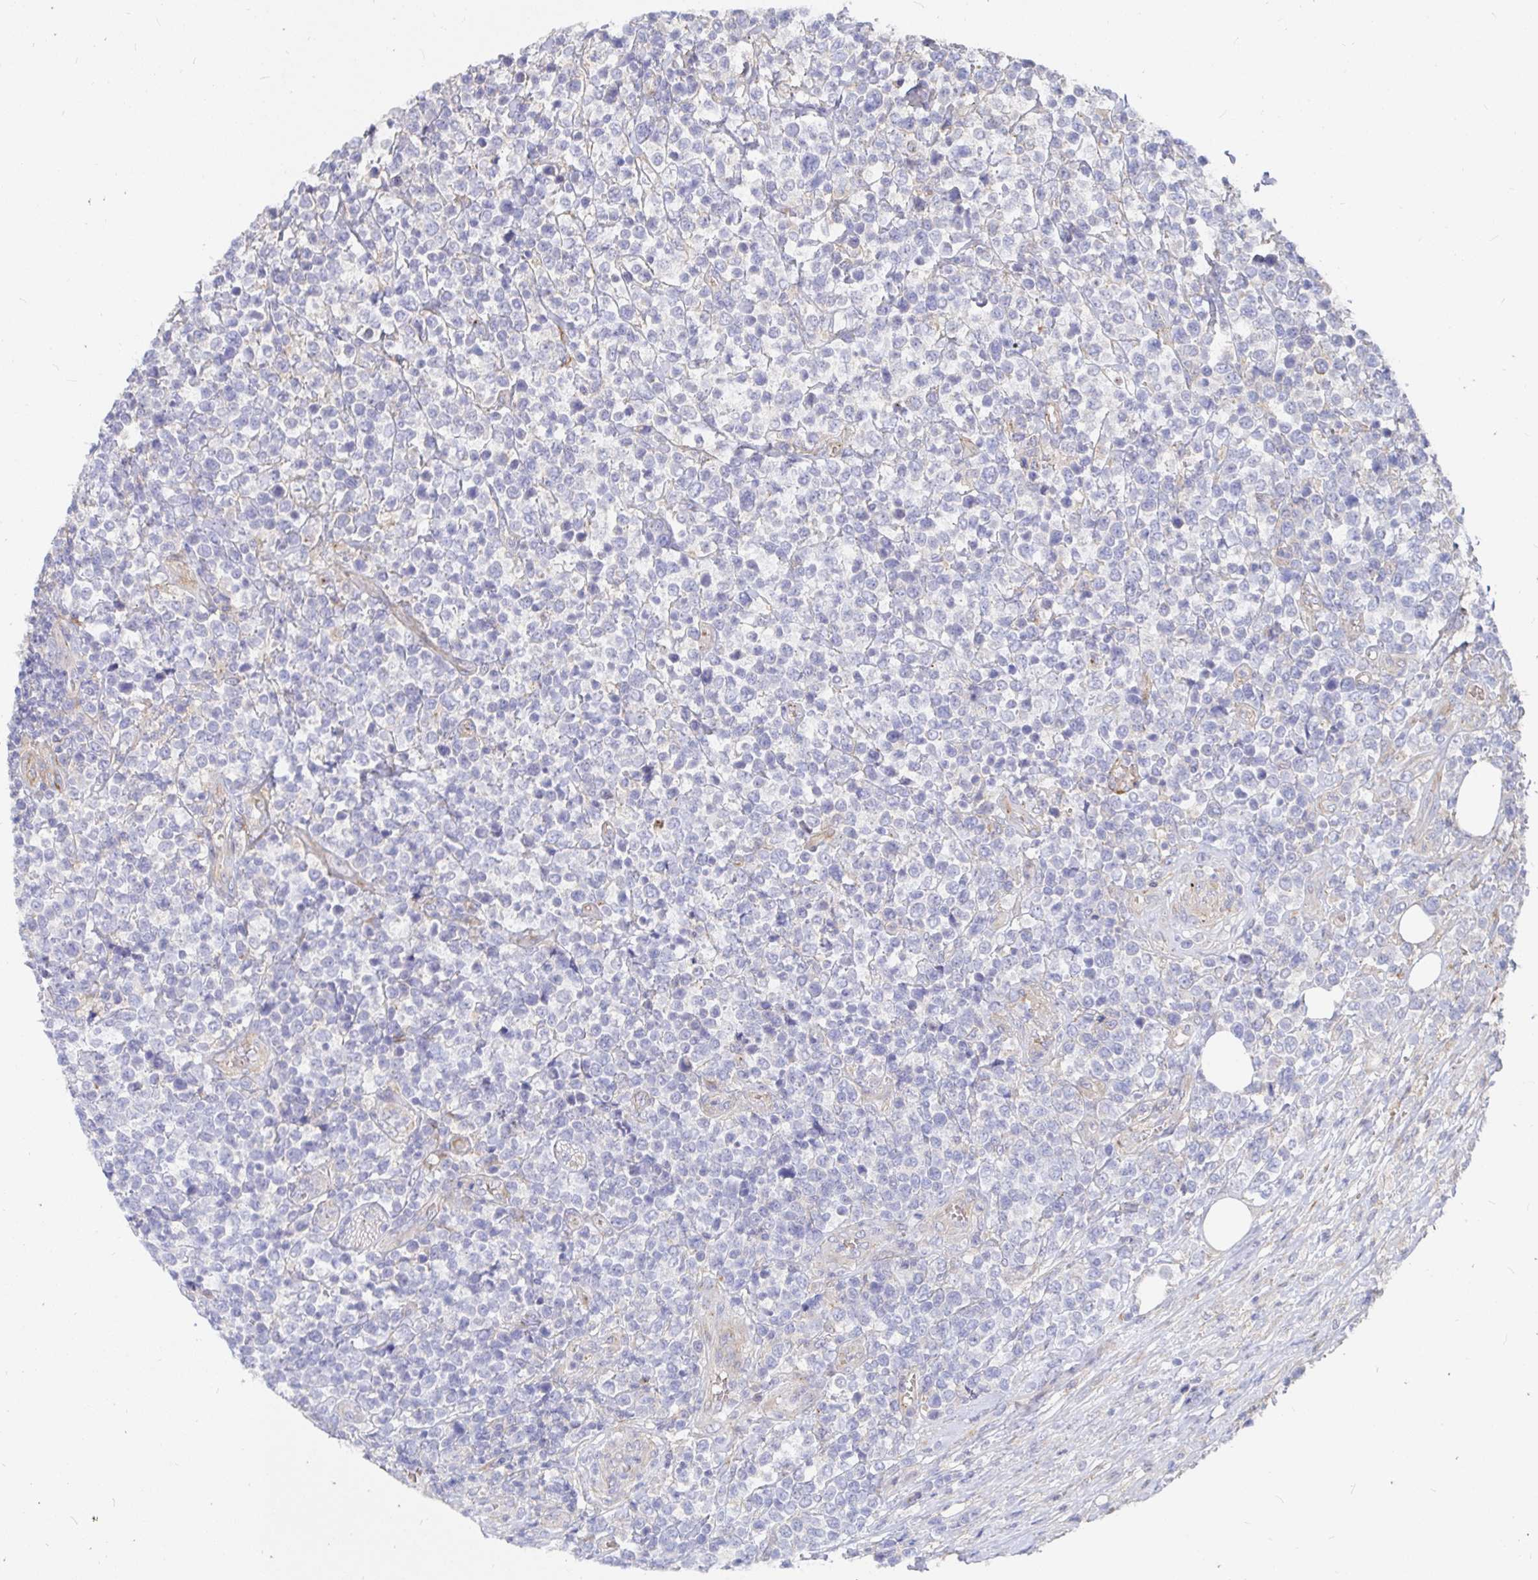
{"staining": {"intensity": "negative", "quantity": "none", "location": "none"}, "tissue": "lymphoma", "cell_type": "Tumor cells", "image_type": "cancer", "snomed": [{"axis": "morphology", "description": "Malignant lymphoma, non-Hodgkin's type, High grade"}, {"axis": "topography", "description": "Soft tissue"}], "caption": "Tumor cells are negative for protein expression in human lymphoma.", "gene": "KCTD19", "patient": {"sex": "female", "age": 56}}